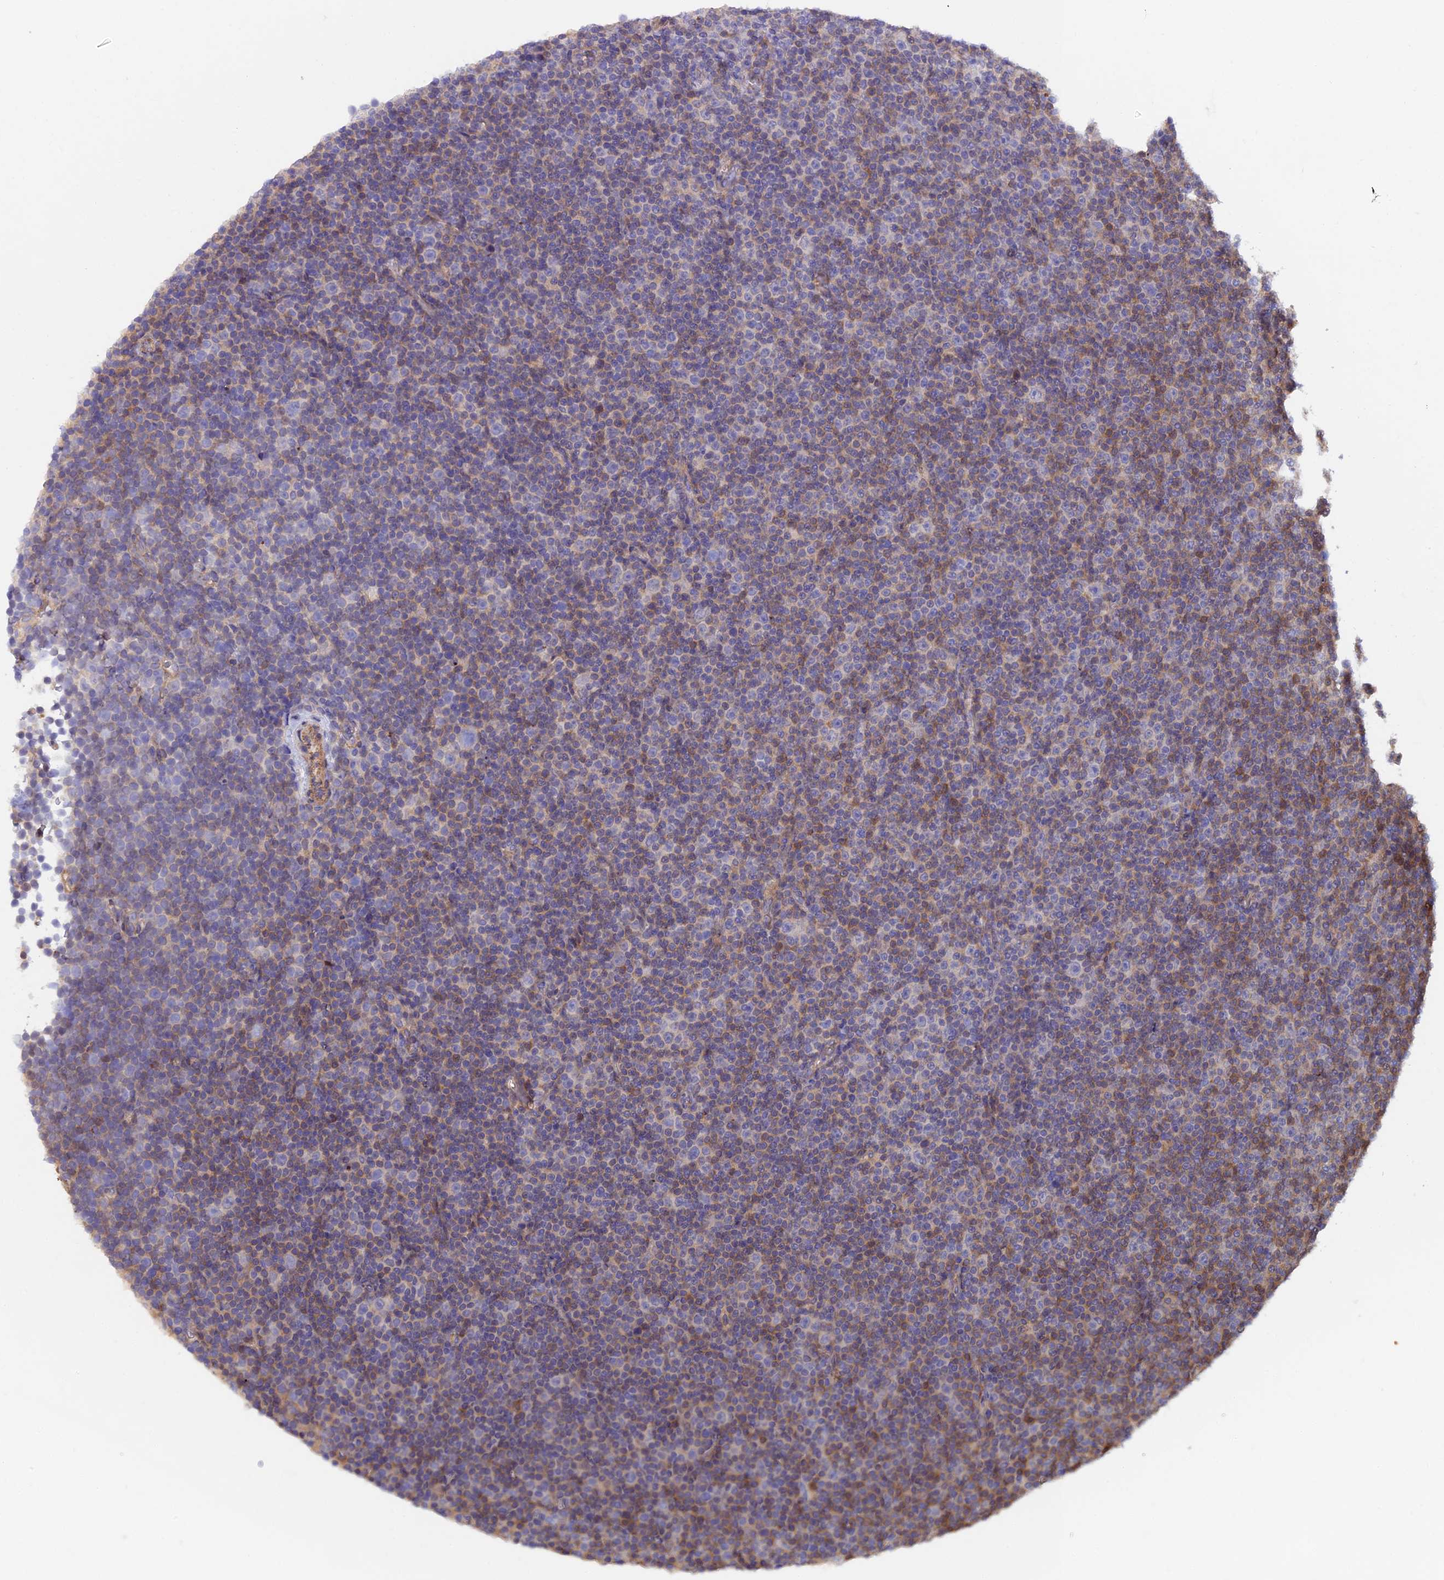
{"staining": {"intensity": "weak", "quantity": "<25%", "location": "cytoplasmic/membranous"}, "tissue": "lymphoma", "cell_type": "Tumor cells", "image_type": "cancer", "snomed": [{"axis": "morphology", "description": "Malignant lymphoma, non-Hodgkin's type, Low grade"}, {"axis": "topography", "description": "Lymph node"}], "caption": "The IHC histopathology image has no significant staining in tumor cells of lymphoma tissue. Nuclei are stained in blue.", "gene": "FZR1", "patient": {"sex": "female", "age": 67}}